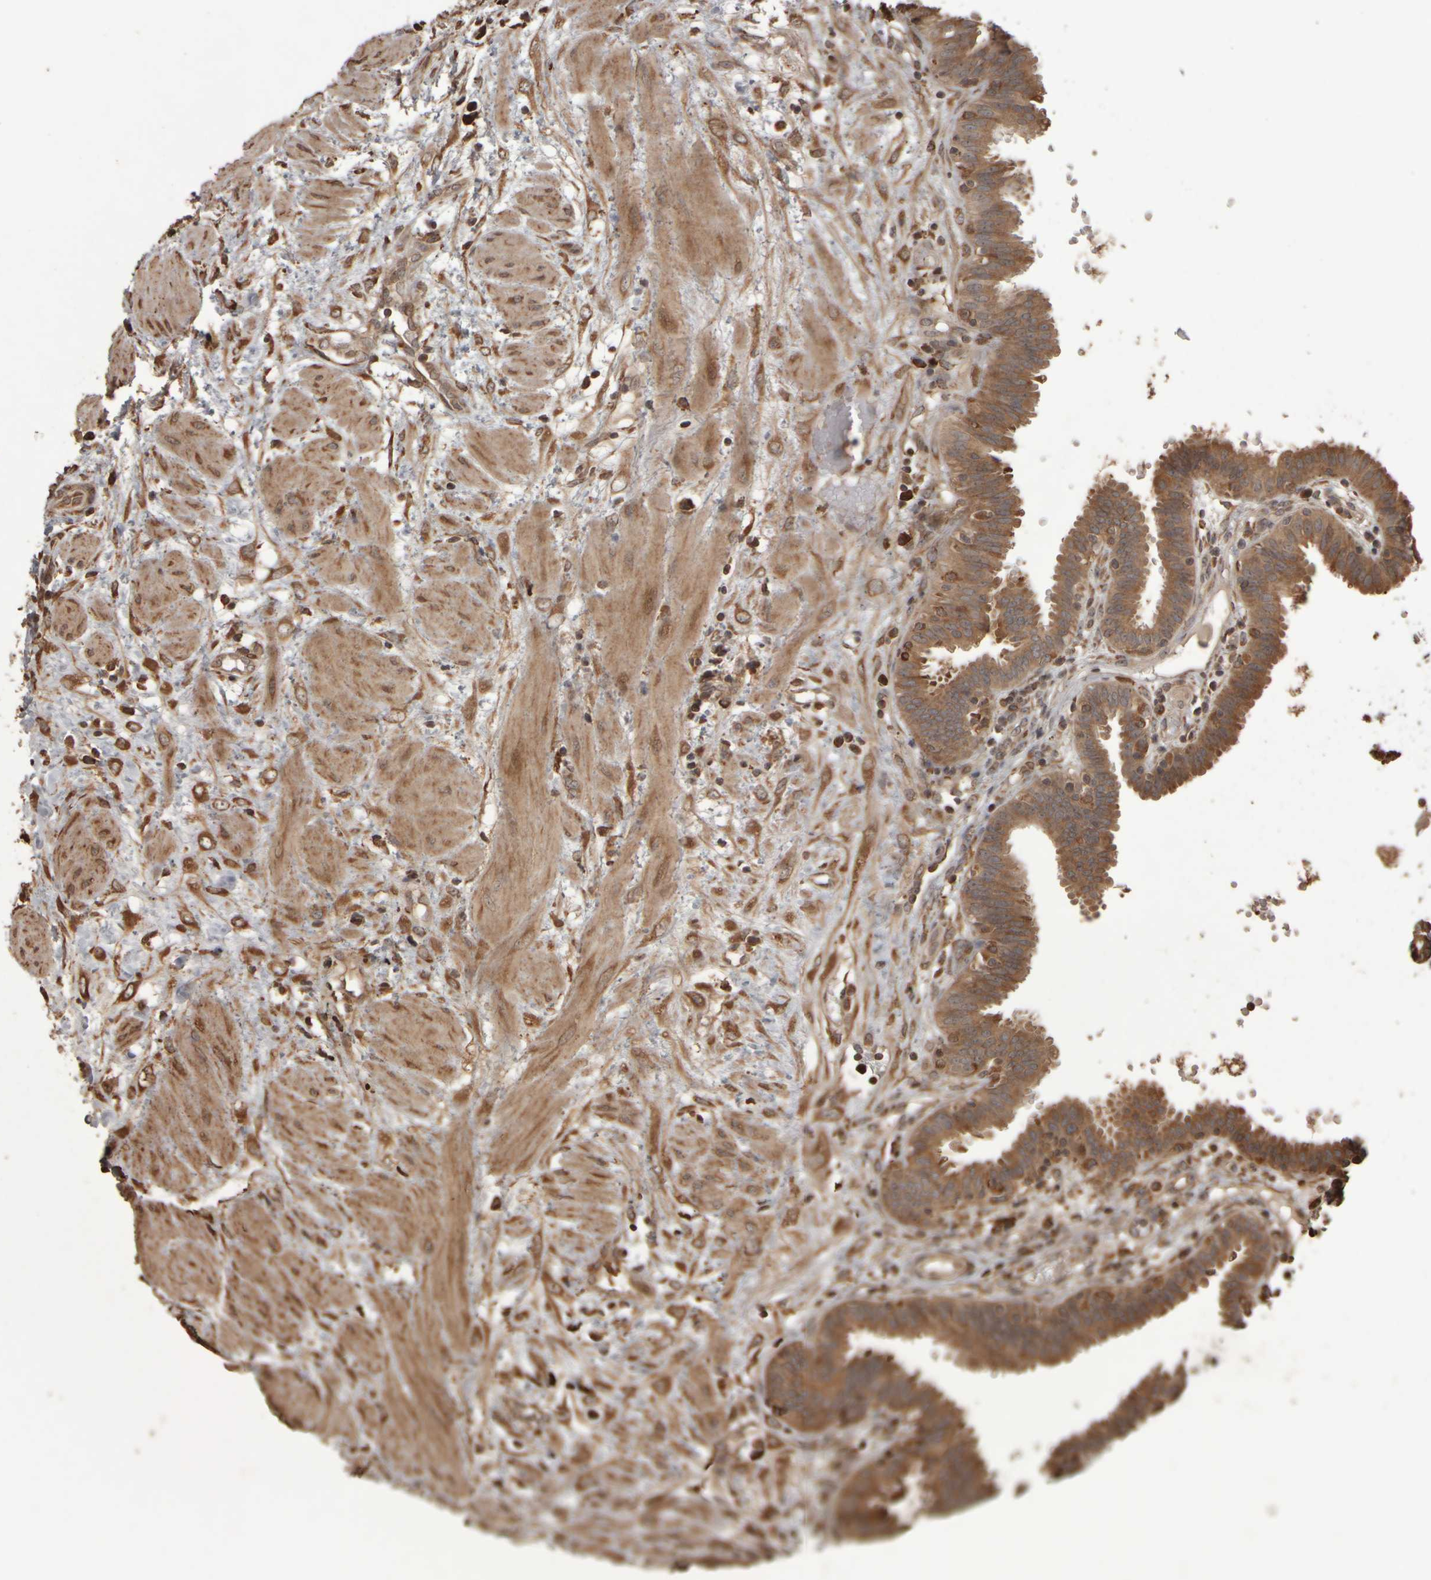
{"staining": {"intensity": "strong", "quantity": ">75%", "location": "cytoplasmic/membranous"}, "tissue": "fallopian tube", "cell_type": "Glandular cells", "image_type": "normal", "snomed": [{"axis": "morphology", "description": "Normal tissue, NOS"}, {"axis": "topography", "description": "Fallopian tube"}, {"axis": "topography", "description": "Placenta"}], "caption": "DAB immunohistochemical staining of benign fallopian tube exhibits strong cytoplasmic/membranous protein staining in approximately >75% of glandular cells. The protein is shown in brown color, while the nuclei are stained blue.", "gene": "AGBL3", "patient": {"sex": "female", "age": 32}}